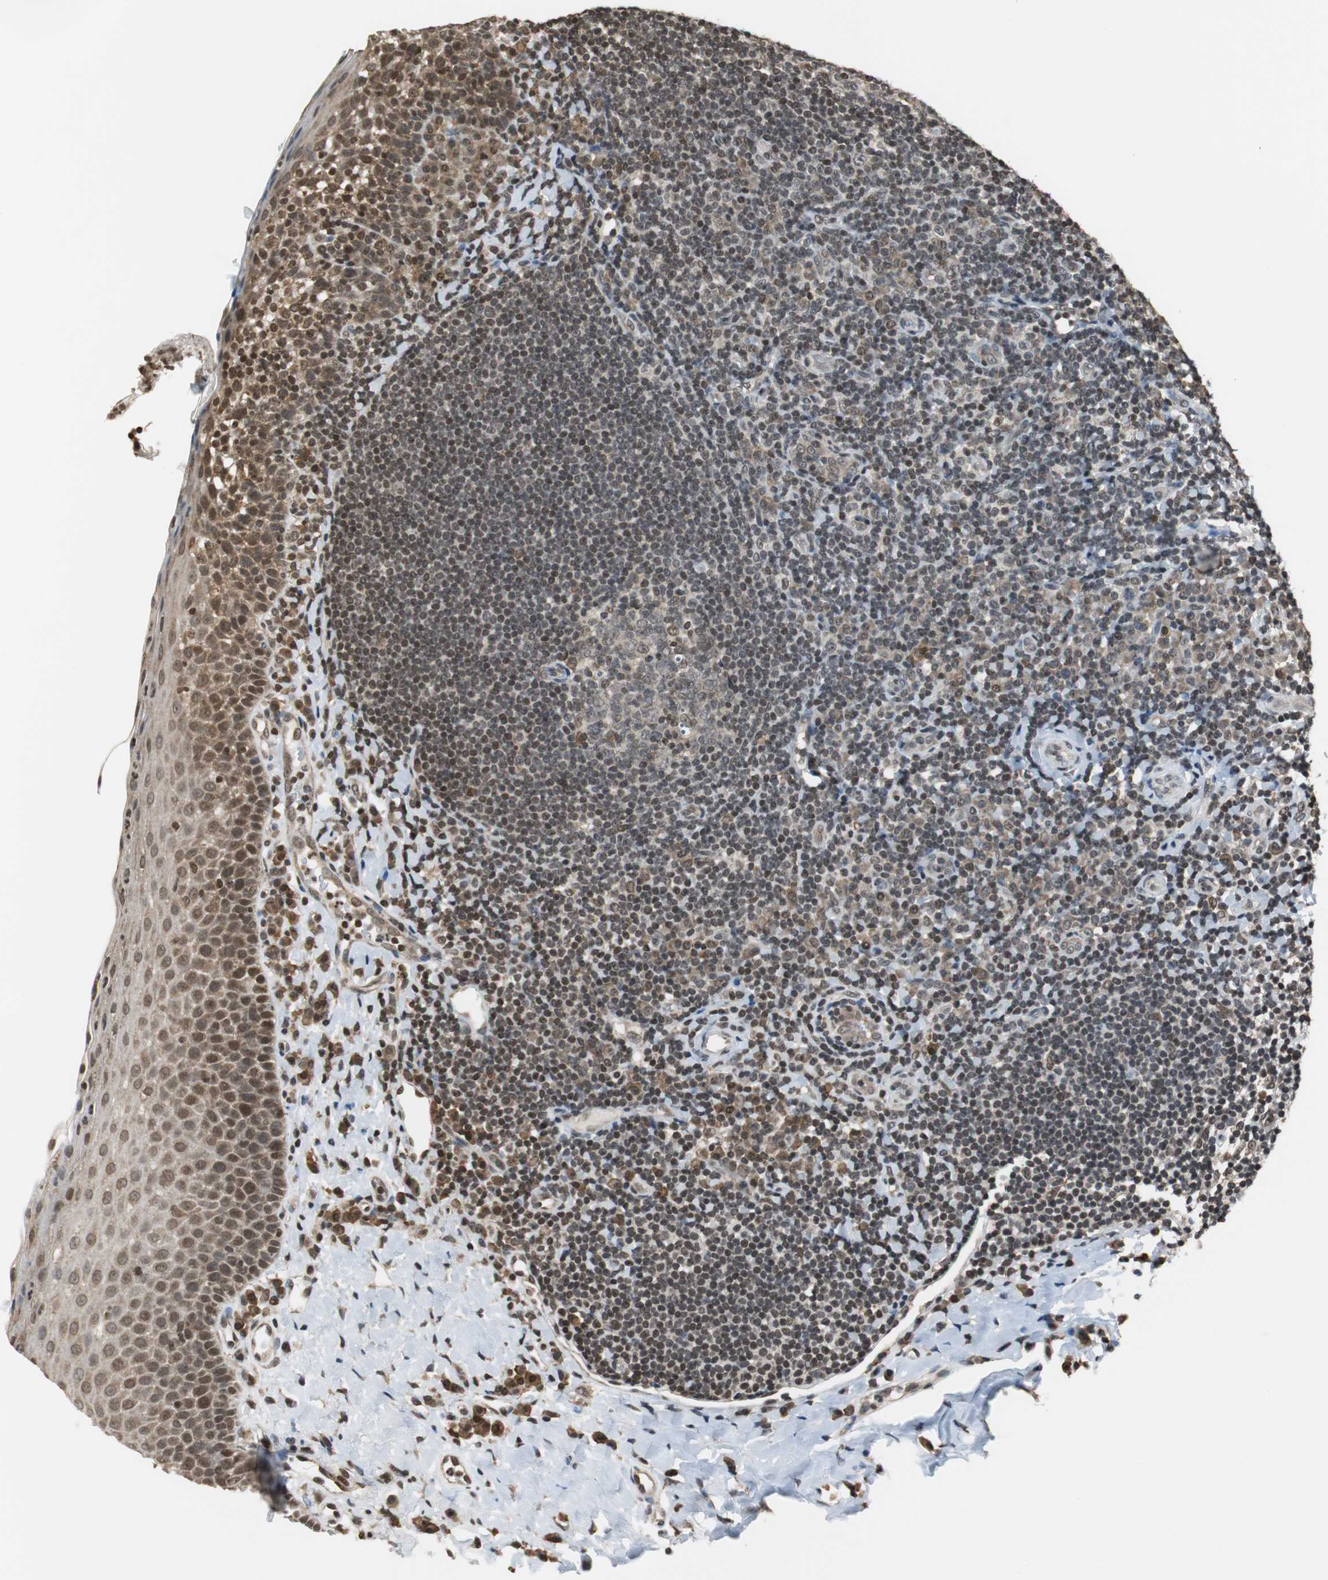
{"staining": {"intensity": "moderate", "quantity": ">75%", "location": "nuclear"}, "tissue": "tonsil", "cell_type": "Germinal center cells", "image_type": "normal", "snomed": [{"axis": "morphology", "description": "Normal tissue, NOS"}, {"axis": "topography", "description": "Tonsil"}], "caption": "This is a photomicrograph of immunohistochemistry staining of unremarkable tonsil, which shows moderate expression in the nuclear of germinal center cells.", "gene": "REST", "patient": {"sex": "male", "age": 17}}